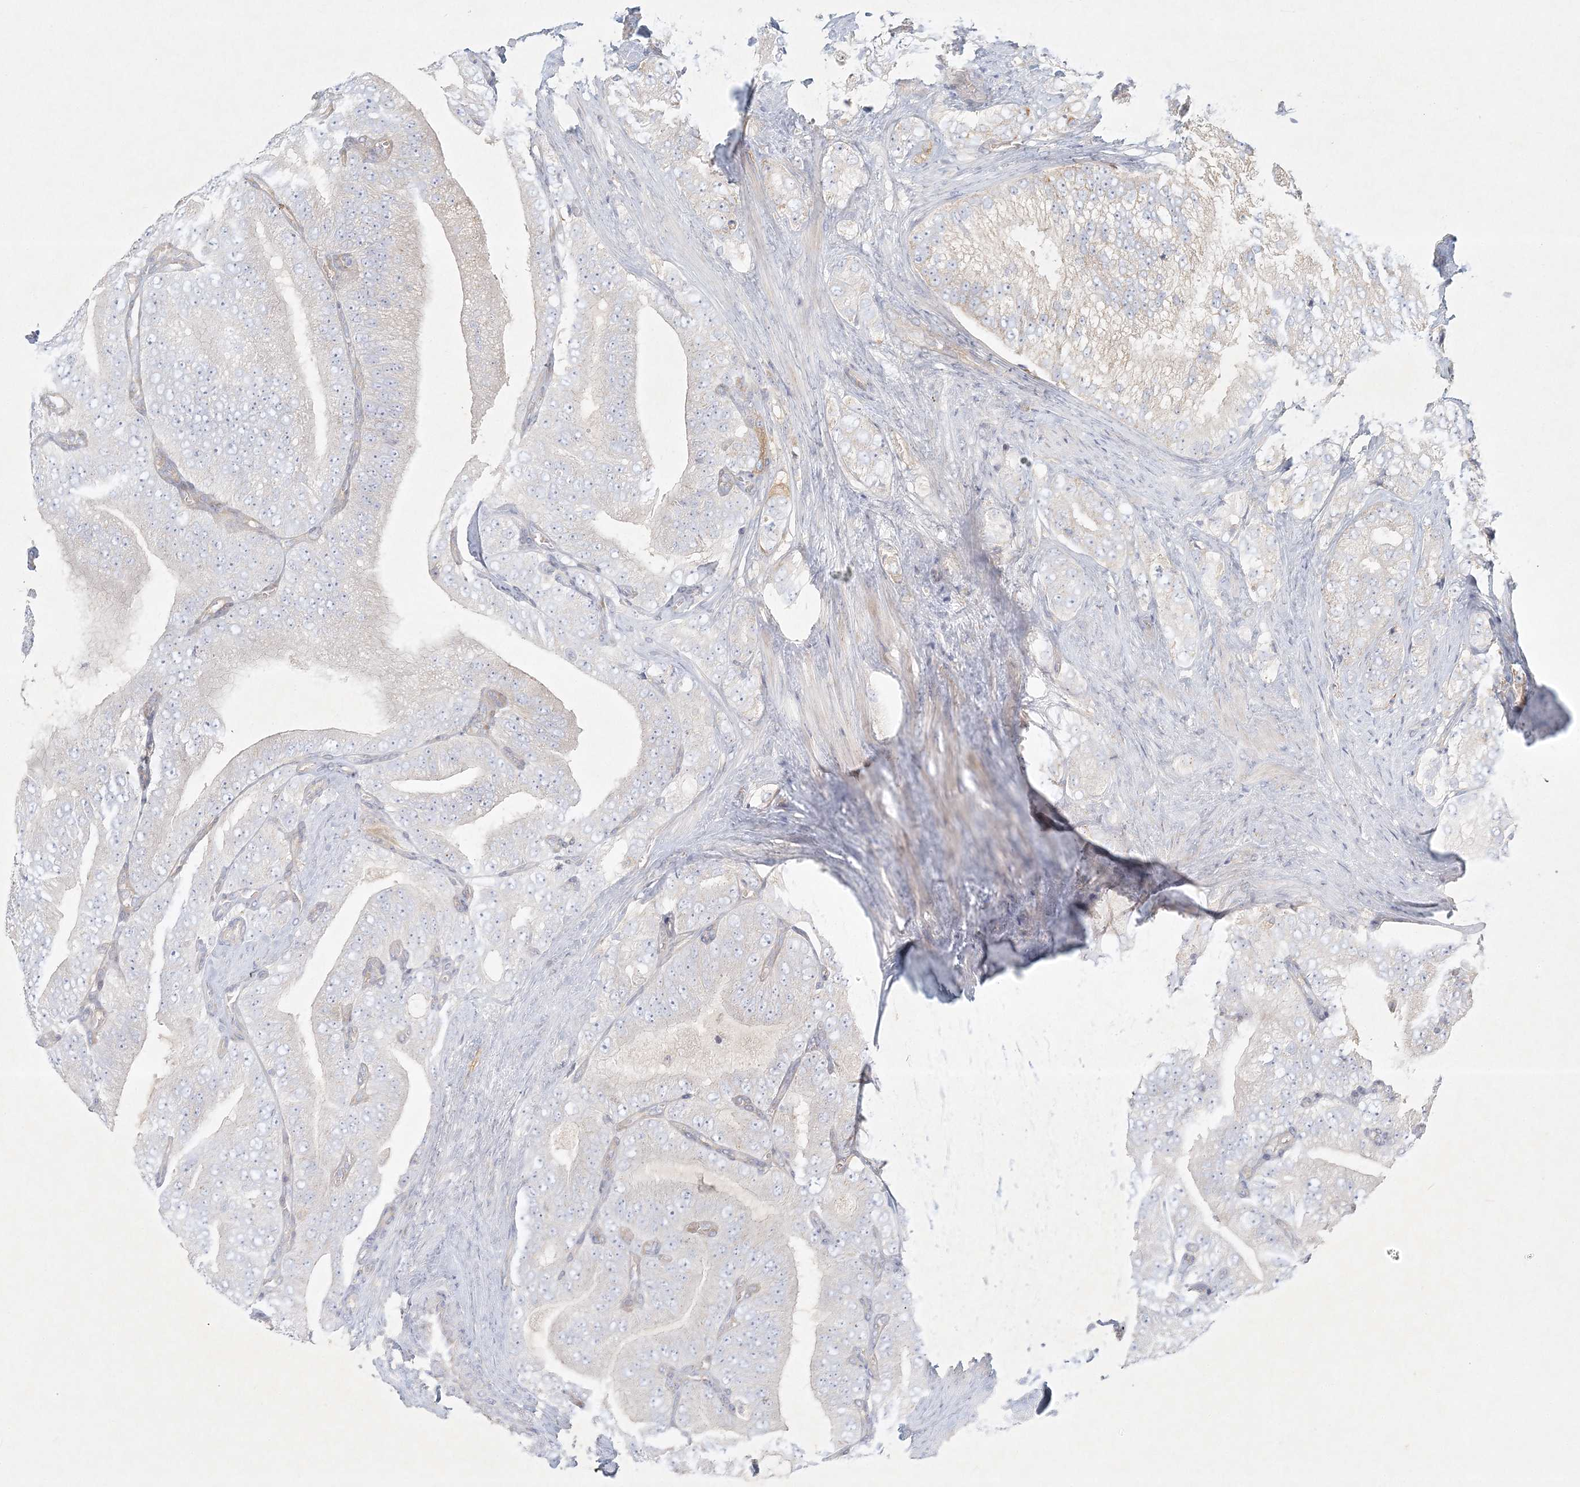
{"staining": {"intensity": "negative", "quantity": "none", "location": "none"}, "tissue": "prostate cancer", "cell_type": "Tumor cells", "image_type": "cancer", "snomed": [{"axis": "morphology", "description": "Adenocarcinoma, High grade"}, {"axis": "topography", "description": "Prostate"}], "caption": "The photomicrograph reveals no staining of tumor cells in prostate cancer (adenocarcinoma (high-grade)). (DAB IHC, high magnification).", "gene": "STK11IP", "patient": {"sex": "male", "age": 58}}